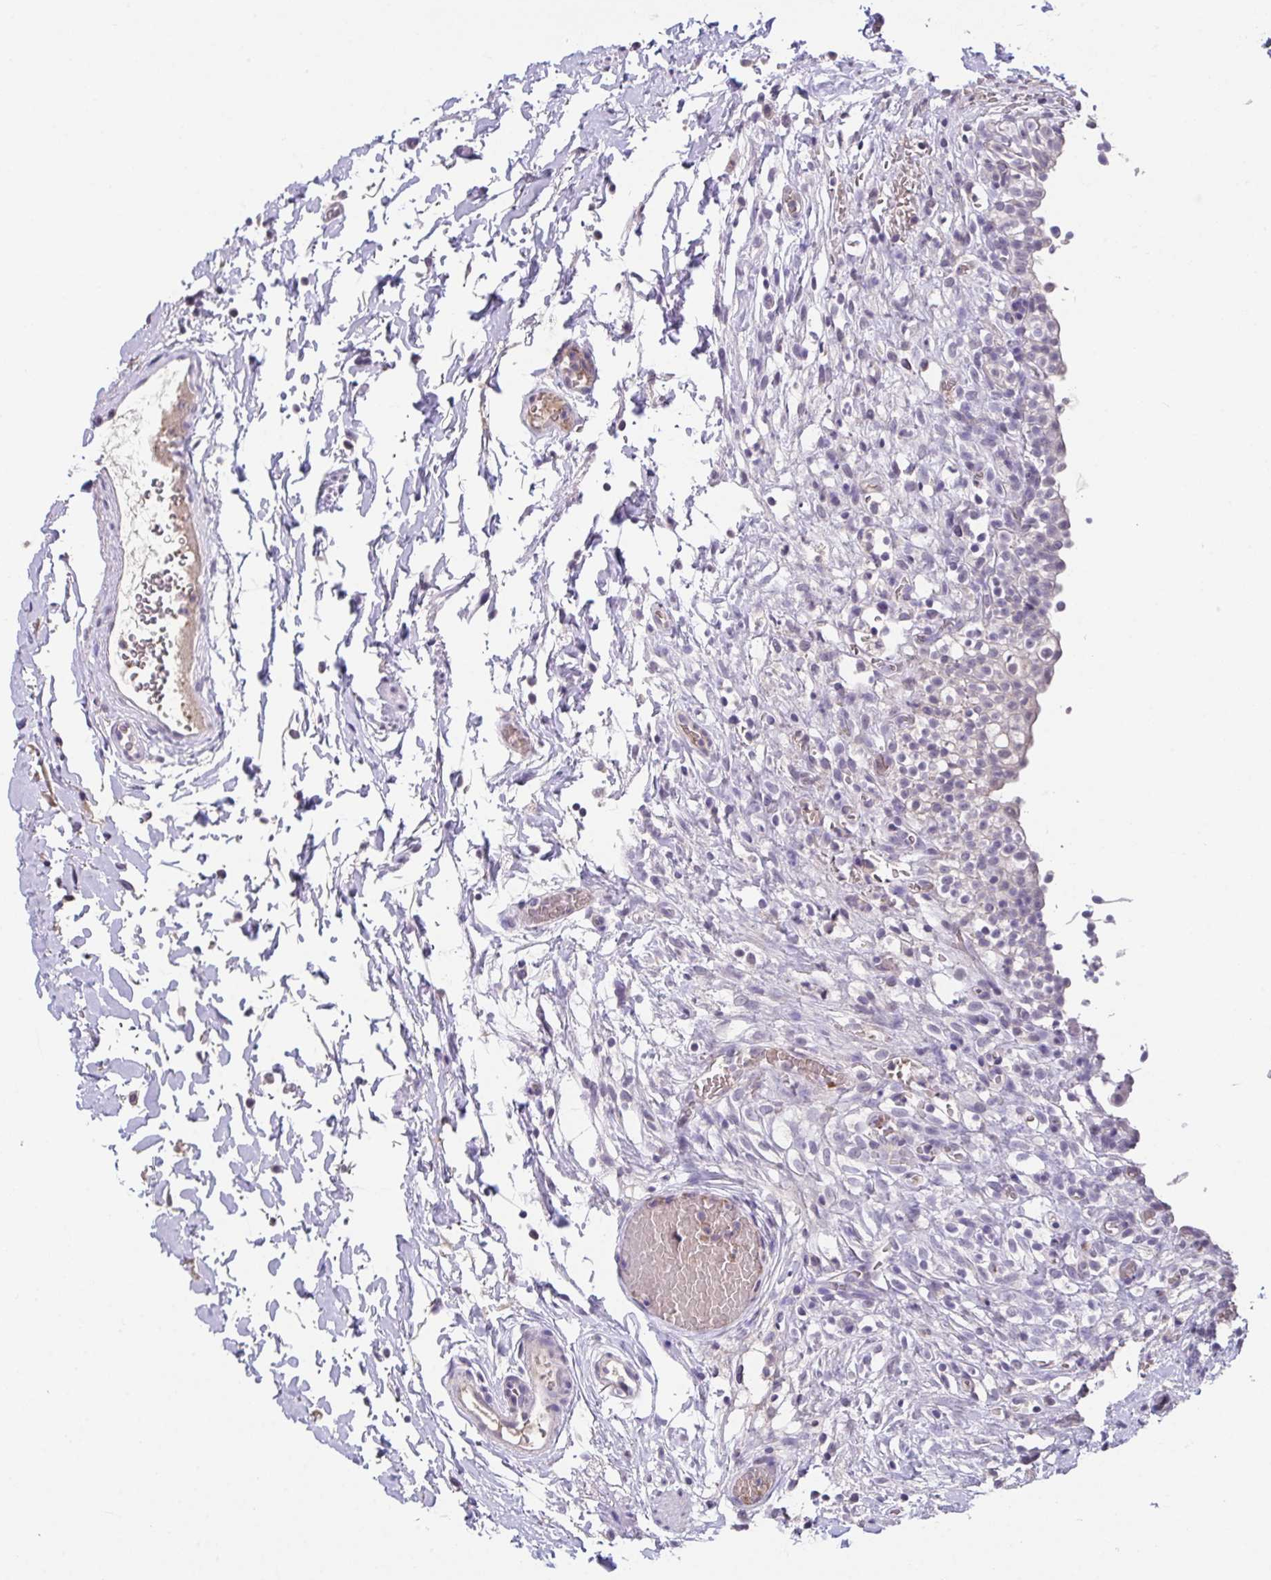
{"staining": {"intensity": "negative", "quantity": "none", "location": "none"}, "tissue": "urinary bladder", "cell_type": "Urothelial cells", "image_type": "normal", "snomed": [{"axis": "morphology", "description": "Normal tissue, NOS"}, {"axis": "topography", "description": "Urinary bladder"}, {"axis": "topography", "description": "Peripheral nerve tissue"}], "caption": "IHC of unremarkable urinary bladder exhibits no positivity in urothelial cells.", "gene": "GLTPD2", "patient": {"sex": "male", "age": 55}}